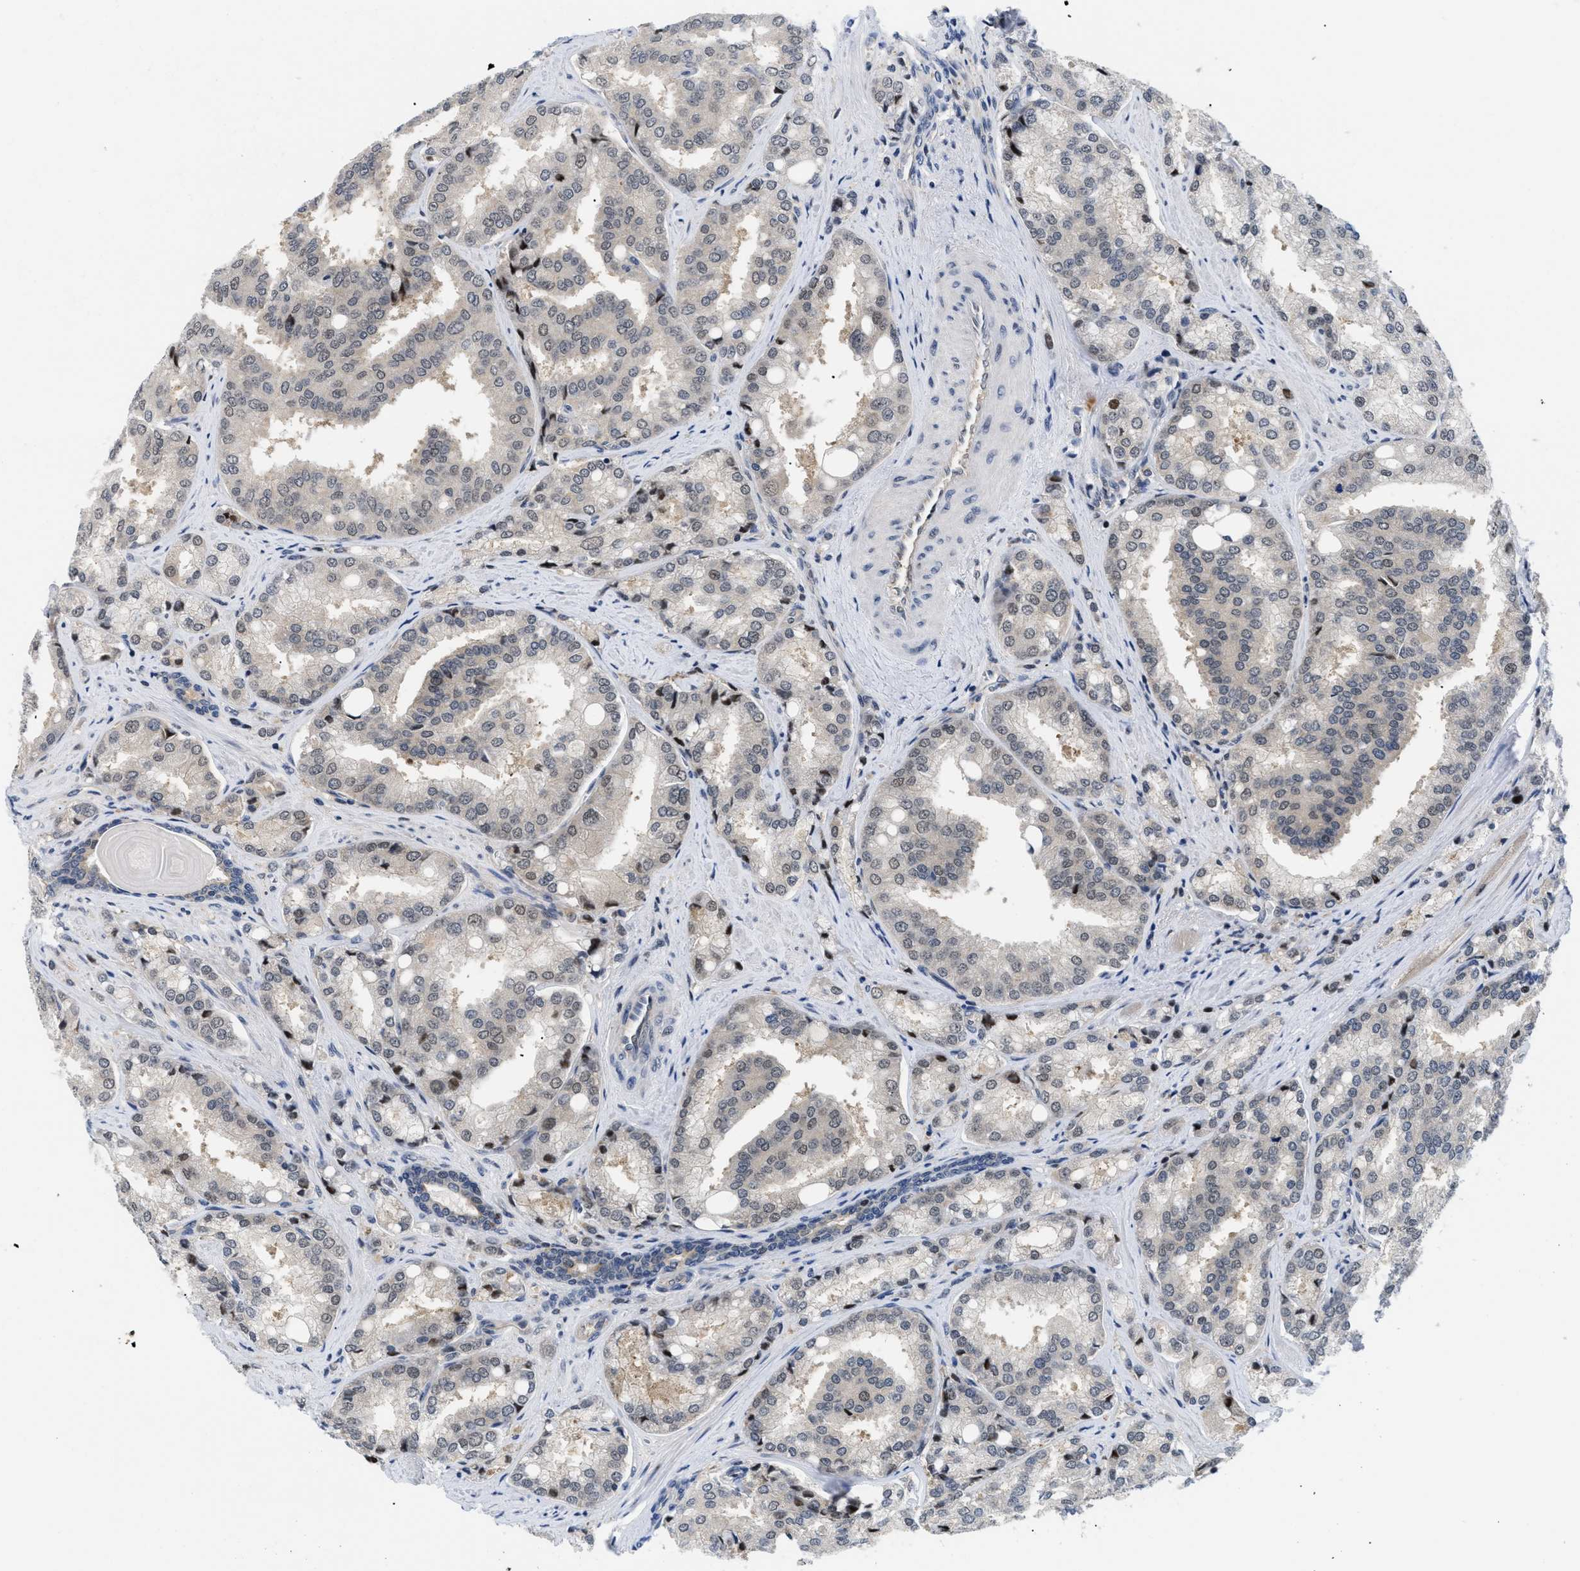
{"staining": {"intensity": "weak", "quantity": "<25%", "location": "nuclear"}, "tissue": "prostate cancer", "cell_type": "Tumor cells", "image_type": "cancer", "snomed": [{"axis": "morphology", "description": "Adenocarcinoma, High grade"}, {"axis": "topography", "description": "Prostate"}], "caption": "Prostate cancer was stained to show a protein in brown. There is no significant positivity in tumor cells.", "gene": "SLC29A2", "patient": {"sex": "male", "age": 50}}